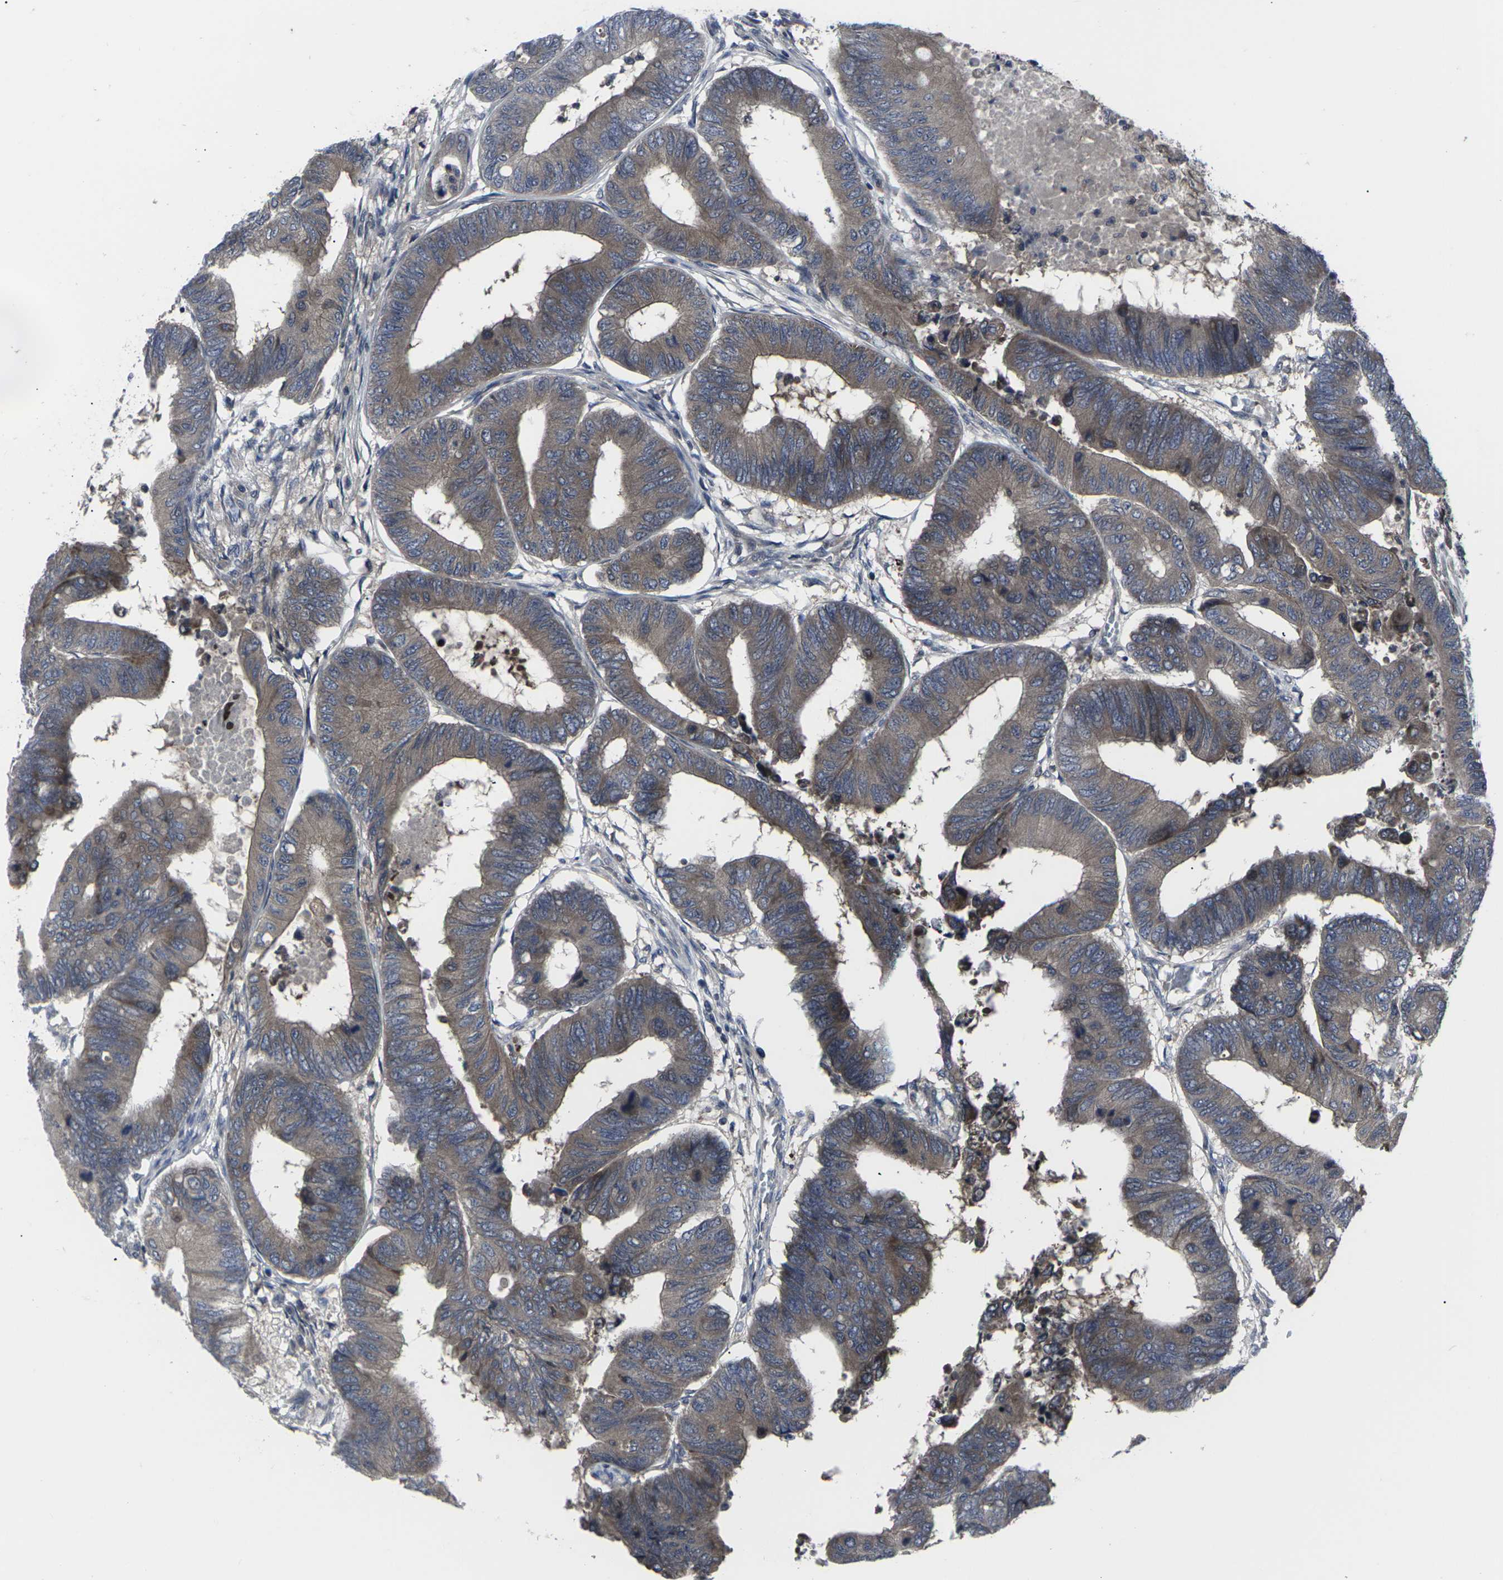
{"staining": {"intensity": "weak", "quantity": ">75%", "location": "cytoplasmic/membranous"}, "tissue": "colorectal cancer", "cell_type": "Tumor cells", "image_type": "cancer", "snomed": [{"axis": "morphology", "description": "Normal tissue, NOS"}, {"axis": "morphology", "description": "Adenocarcinoma, NOS"}, {"axis": "topography", "description": "Rectum"}, {"axis": "topography", "description": "Peripheral nerve tissue"}], "caption": "Immunohistochemical staining of human colorectal cancer (adenocarcinoma) displays low levels of weak cytoplasmic/membranous protein expression in about >75% of tumor cells.", "gene": "HPRT1", "patient": {"sex": "male", "age": 92}}